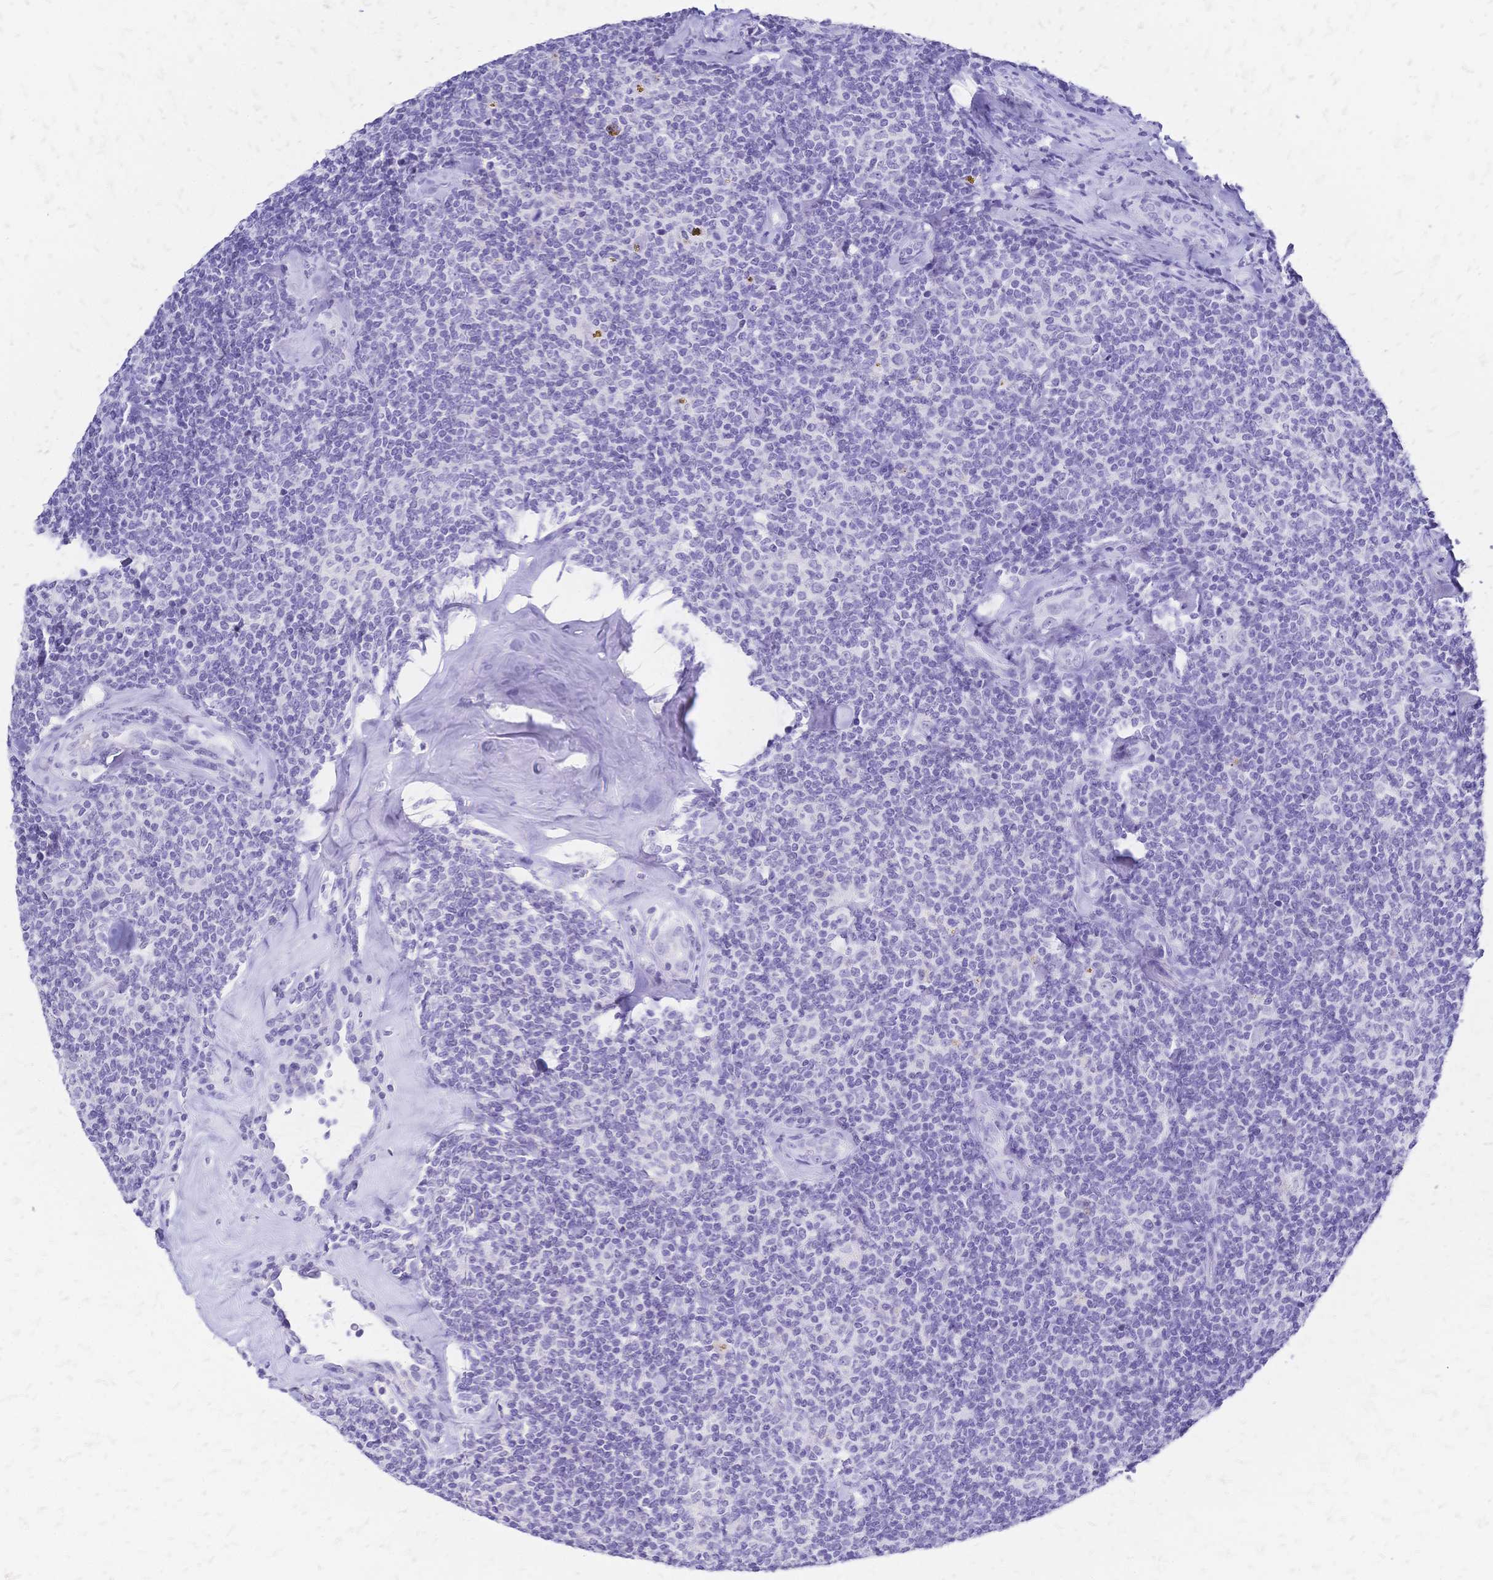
{"staining": {"intensity": "negative", "quantity": "none", "location": "none"}, "tissue": "lymphoma", "cell_type": "Tumor cells", "image_type": "cancer", "snomed": [{"axis": "morphology", "description": "Malignant lymphoma, non-Hodgkin's type, Low grade"}, {"axis": "topography", "description": "Lymph node"}], "caption": "Low-grade malignant lymphoma, non-Hodgkin's type stained for a protein using immunohistochemistry (IHC) exhibits no expression tumor cells.", "gene": "FA2H", "patient": {"sex": "female", "age": 56}}